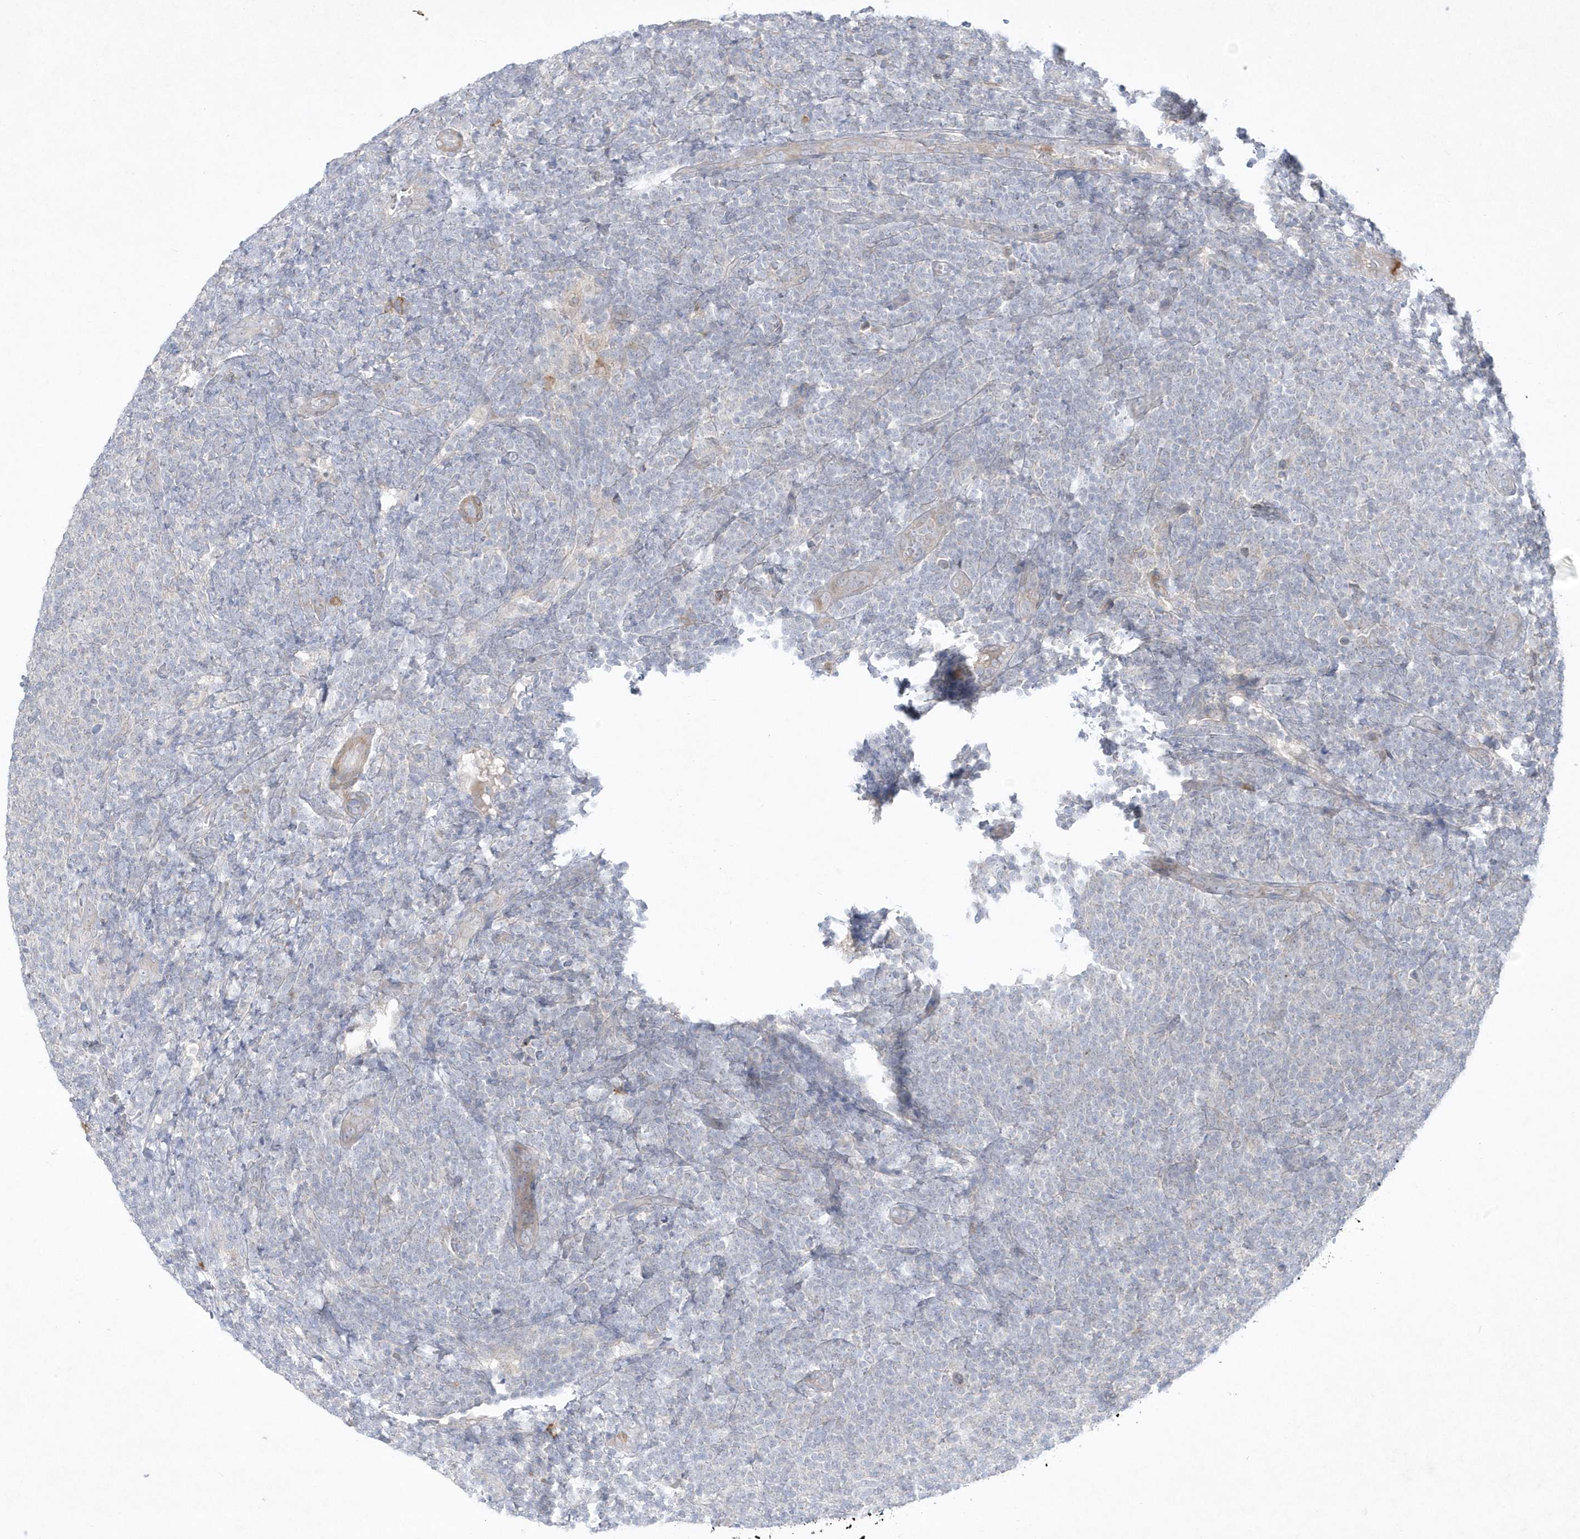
{"staining": {"intensity": "negative", "quantity": "none", "location": "none"}, "tissue": "lymphoma", "cell_type": "Tumor cells", "image_type": "cancer", "snomed": [{"axis": "morphology", "description": "Malignant lymphoma, non-Hodgkin's type, Low grade"}, {"axis": "topography", "description": "Lymph node"}], "caption": "The immunohistochemistry (IHC) histopathology image has no significant staining in tumor cells of lymphoma tissue.", "gene": "LARS1", "patient": {"sex": "male", "age": 66}}